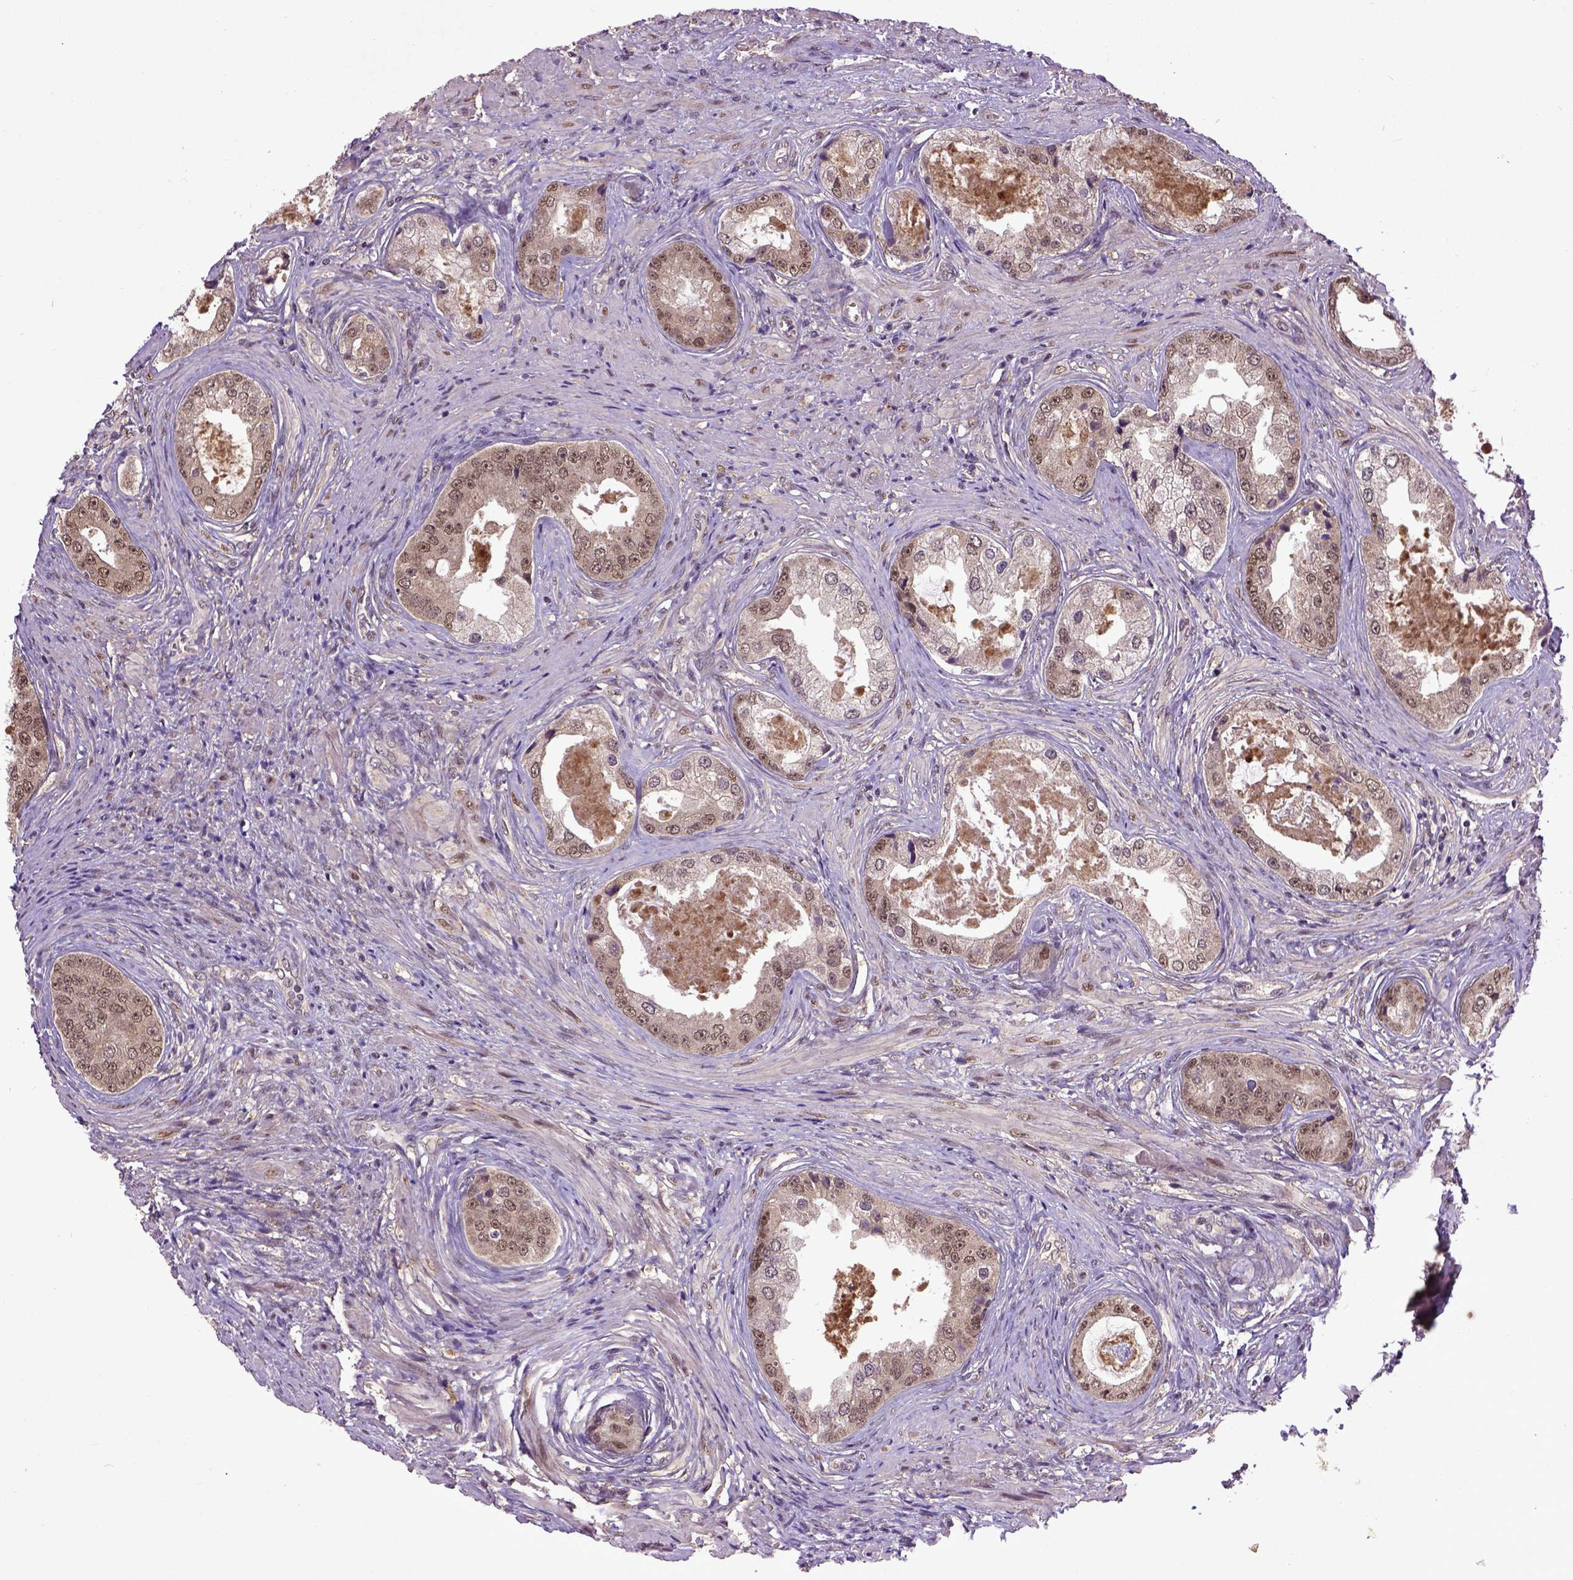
{"staining": {"intensity": "moderate", "quantity": ">75%", "location": "cytoplasmic/membranous,nuclear"}, "tissue": "prostate cancer", "cell_type": "Tumor cells", "image_type": "cancer", "snomed": [{"axis": "morphology", "description": "Adenocarcinoma, Low grade"}, {"axis": "topography", "description": "Prostate"}], "caption": "High-power microscopy captured an IHC image of adenocarcinoma (low-grade) (prostate), revealing moderate cytoplasmic/membranous and nuclear expression in about >75% of tumor cells.", "gene": "UBA3", "patient": {"sex": "male", "age": 68}}